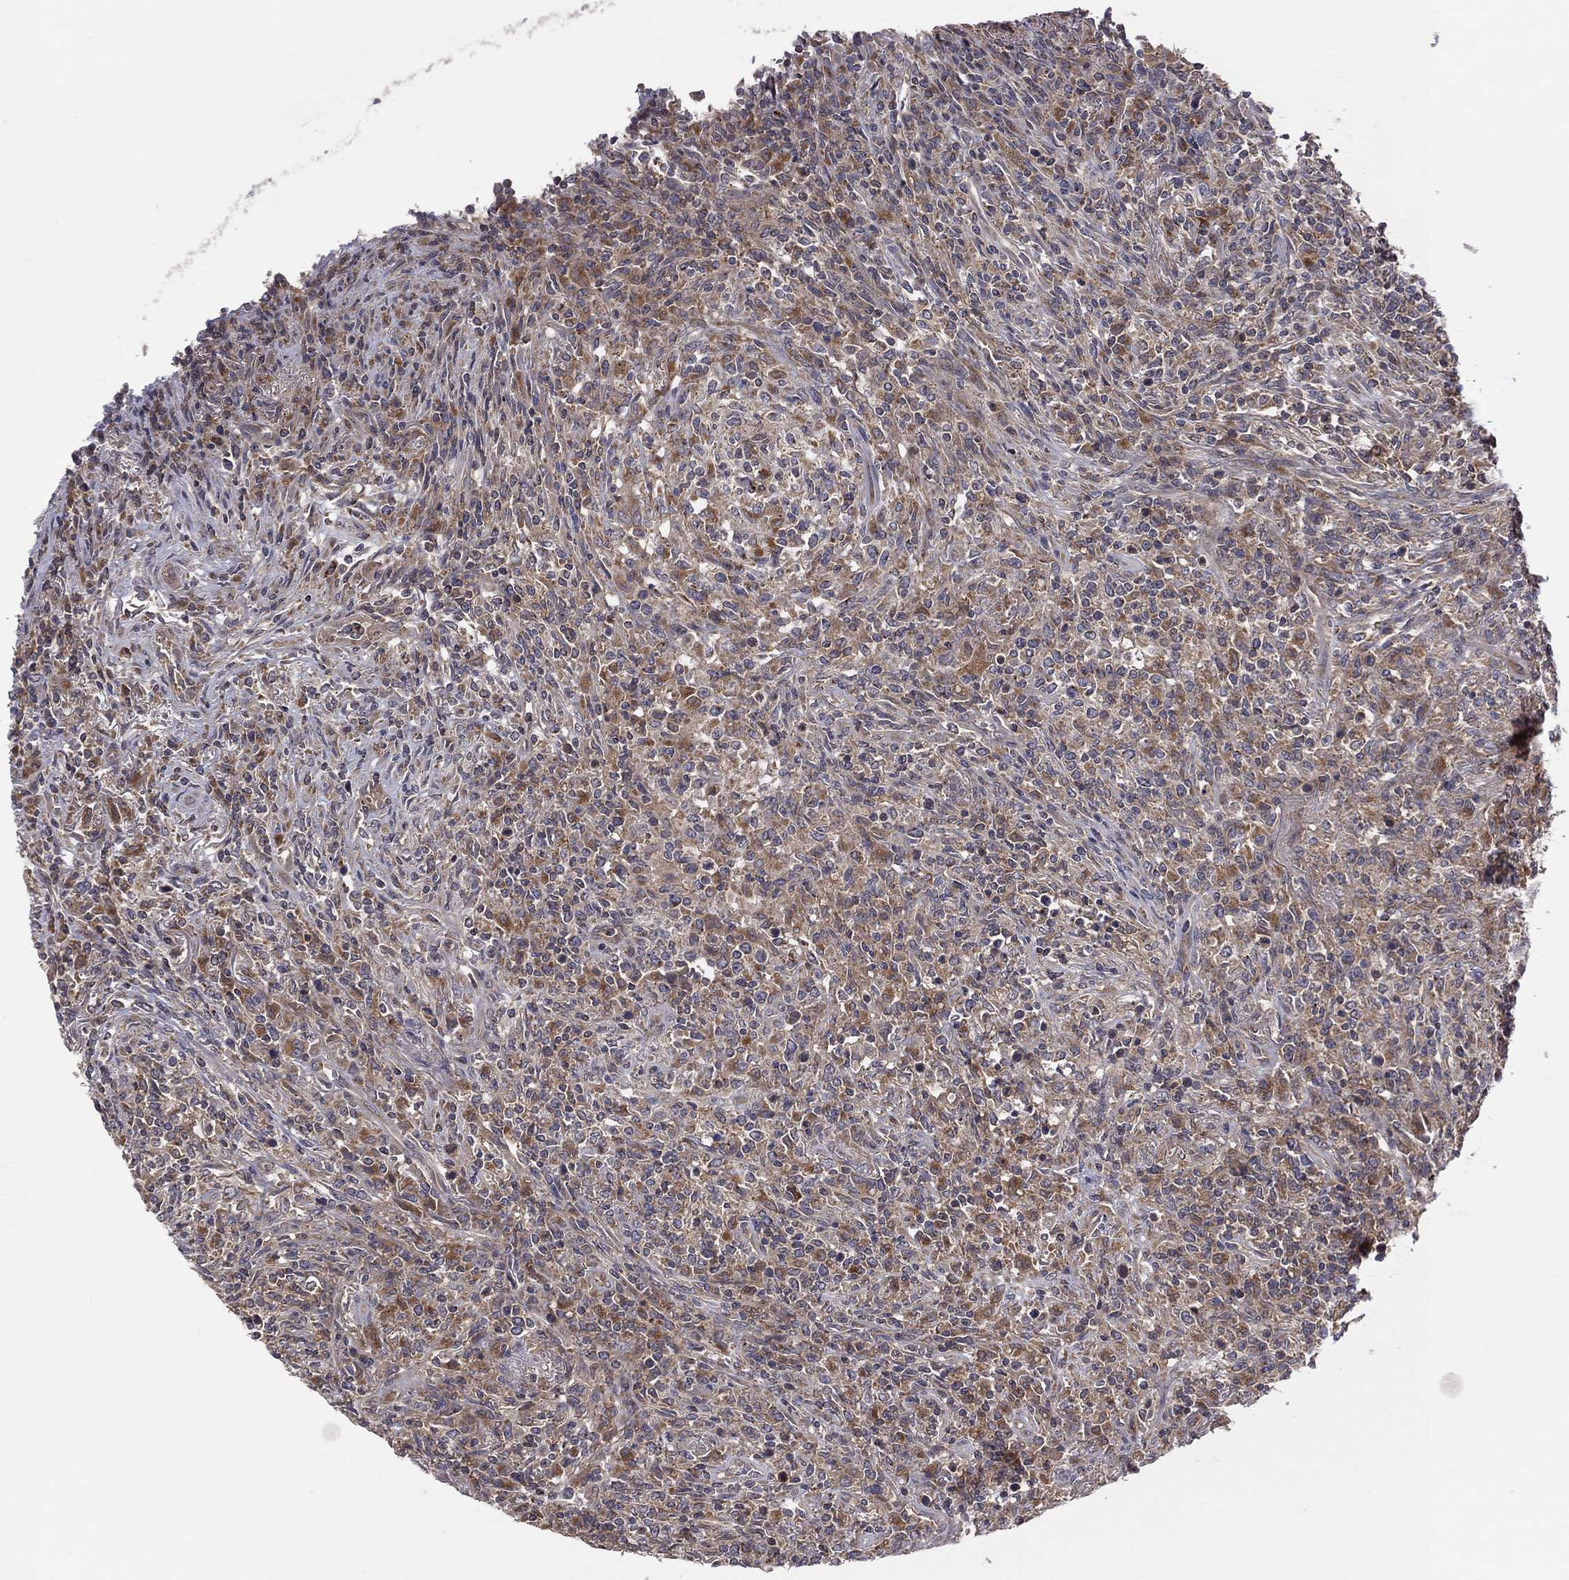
{"staining": {"intensity": "moderate", "quantity": "25%-75%", "location": "cytoplasmic/membranous"}, "tissue": "lymphoma", "cell_type": "Tumor cells", "image_type": "cancer", "snomed": [{"axis": "morphology", "description": "Malignant lymphoma, non-Hodgkin's type, High grade"}, {"axis": "topography", "description": "Lung"}], "caption": "Immunohistochemistry (IHC) staining of lymphoma, which exhibits medium levels of moderate cytoplasmic/membranous expression in about 25%-75% of tumor cells indicating moderate cytoplasmic/membranous protein staining. The staining was performed using DAB (3,3'-diaminobenzidine) (brown) for protein detection and nuclei were counterstained in hematoxylin (blue).", "gene": "STARD3", "patient": {"sex": "male", "age": 79}}